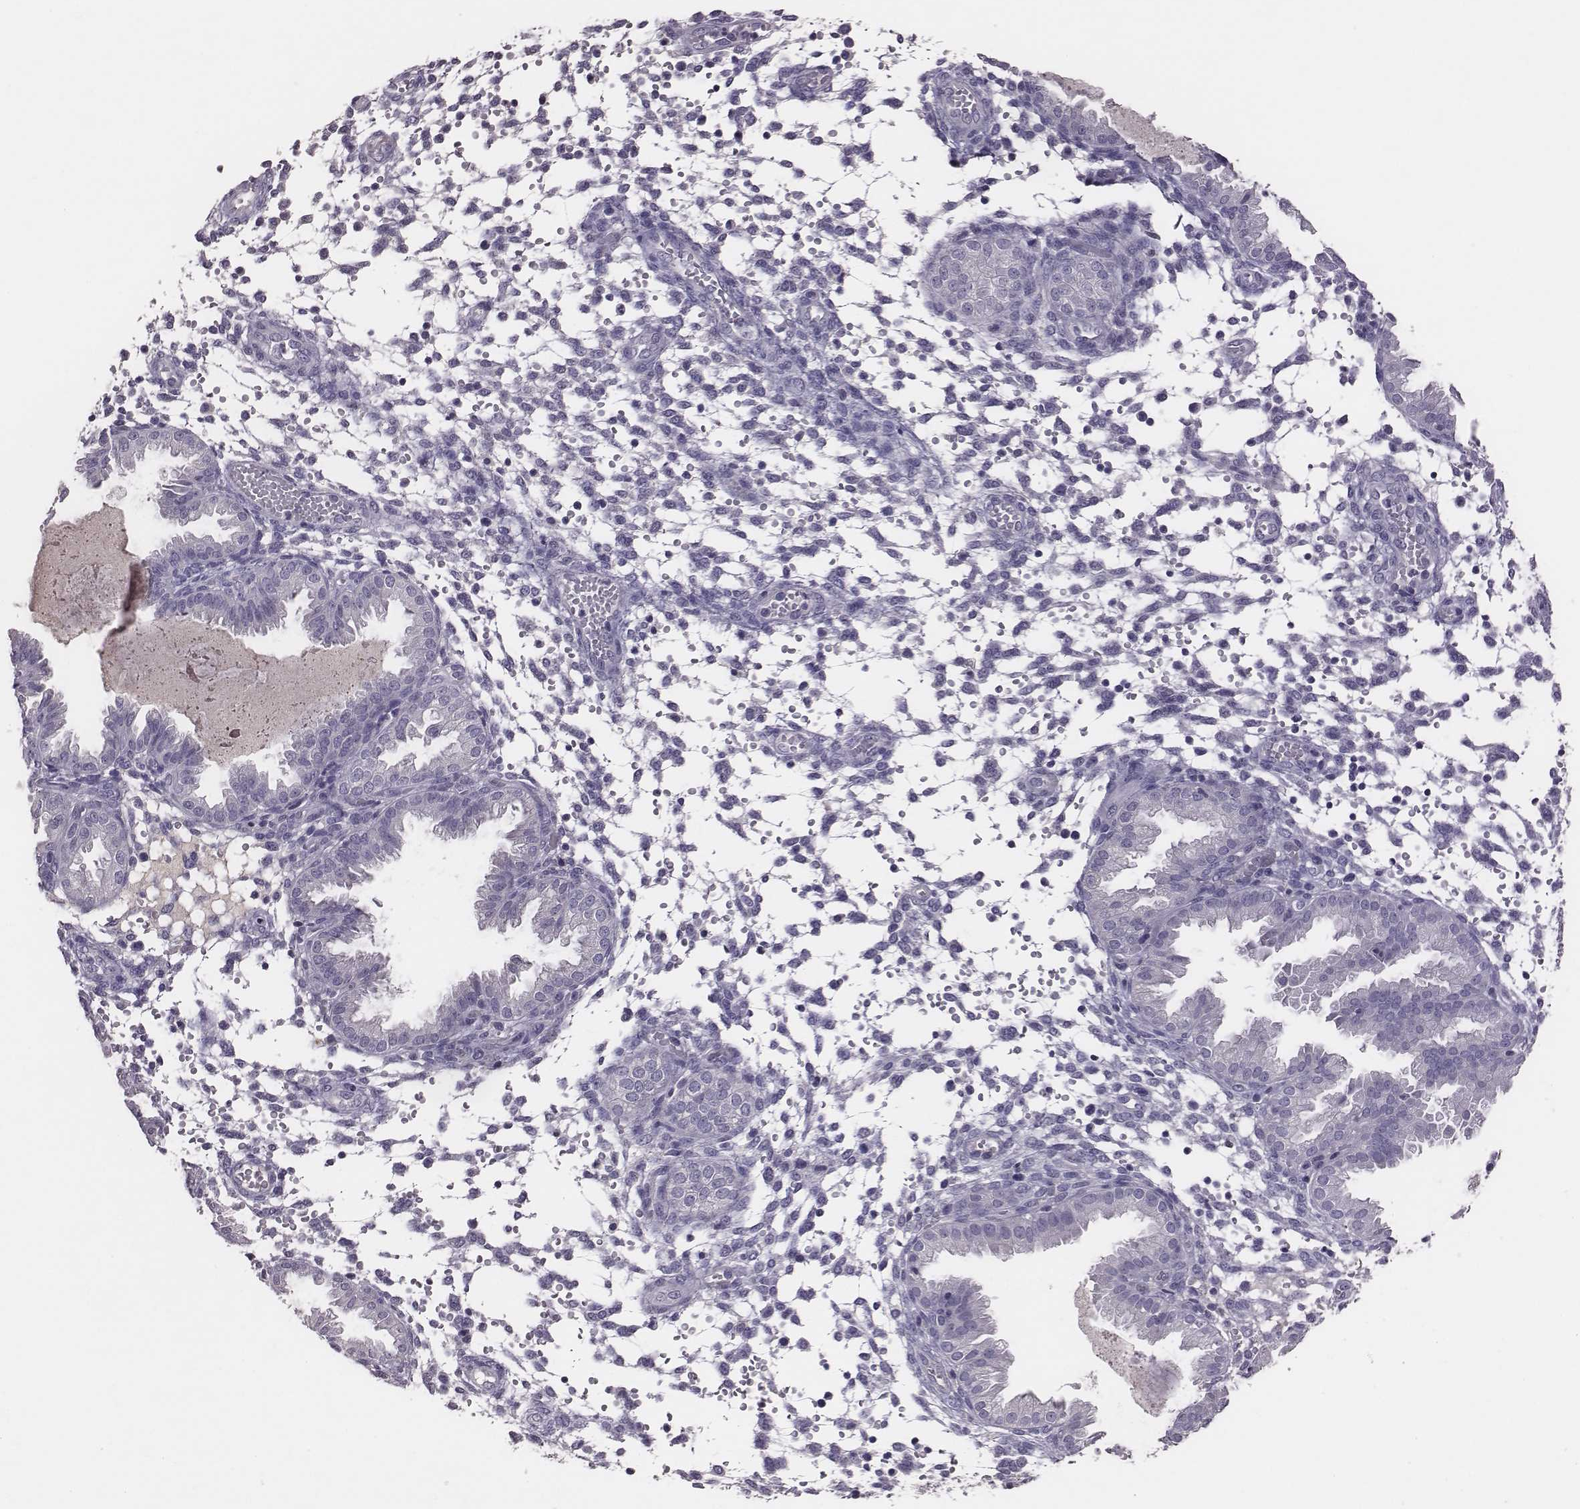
{"staining": {"intensity": "negative", "quantity": "none", "location": "none"}, "tissue": "endometrium", "cell_type": "Cells in endometrial stroma", "image_type": "normal", "snomed": [{"axis": "morphology", "description": "Normal tissue, NOS"}, {"axis": "topography", "description": "Endometrium"}], "caption": "This photomicrograph is of unremarkable endometrium stained with IHC to label a protein in brown with the nuclei are counter-stained blue. There is no positivity in cells in endometrial stroma. The staining is performed using DAB brown chromogen with nuclei counter-stained in using hematoxylin.", "gene": "EN1", "patient": {"sex": "female", "age": 33}}